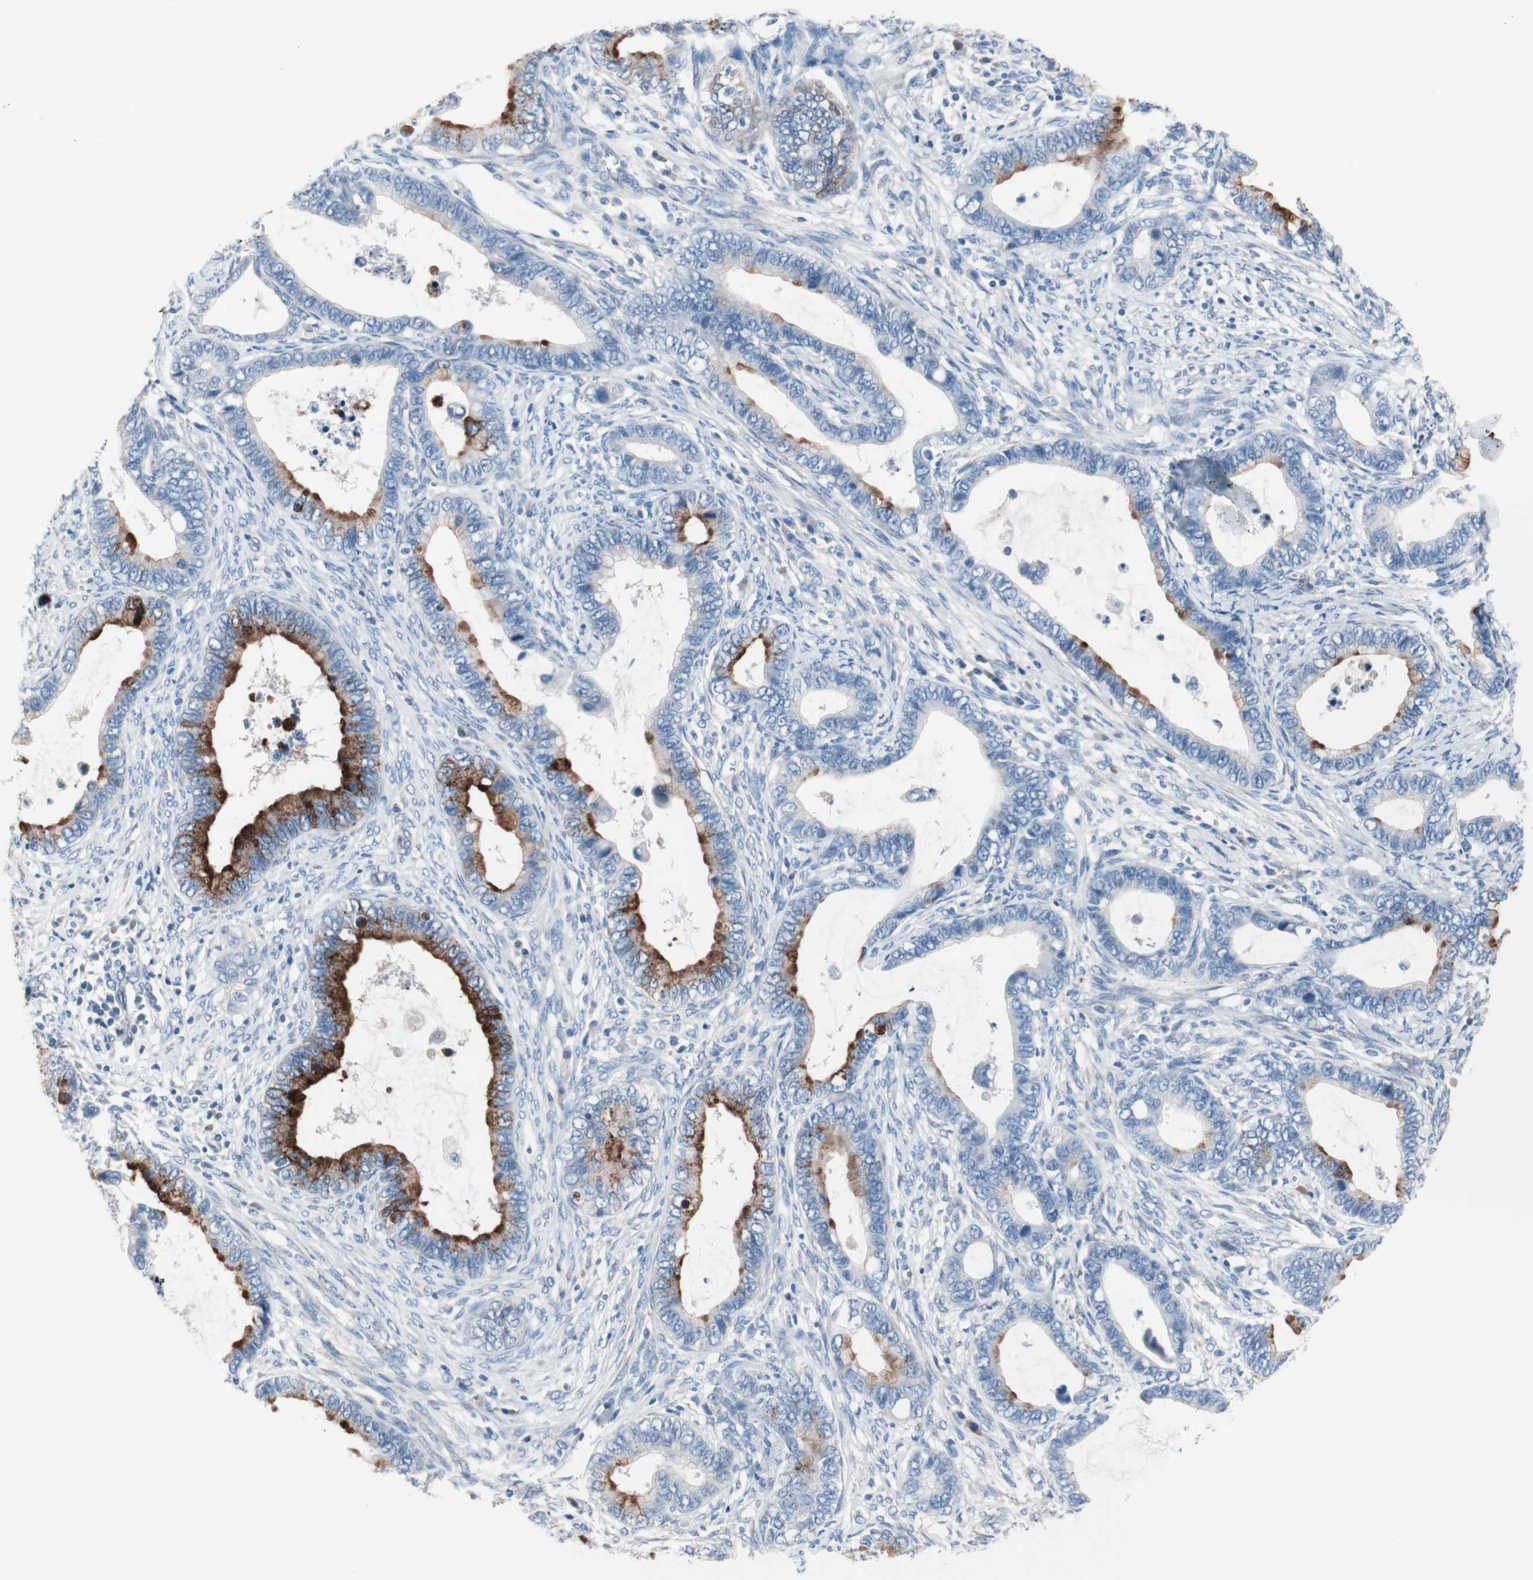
{"staining": {"intensity": "strong", "quantity": "25%-75%", "location": "cytoplasmic/membranous"}, "tissue": "cervical cancer", "cell_type": "Tumor cells", "image_type": "cancer", "snomed": [{"axis": "morphology", "description": "Adenocarcinoma, NOS"}, {"axis": "topography", "description": "Cervix"}], "caption": "Strong cytoplasmic/membranous staining for a protein is present in about 25%-75% of tumor cells of adenocarcinoma (cervical) using IHC.", "gene": "ULBP1", "patient": {"sex": "female", "age": 44}}